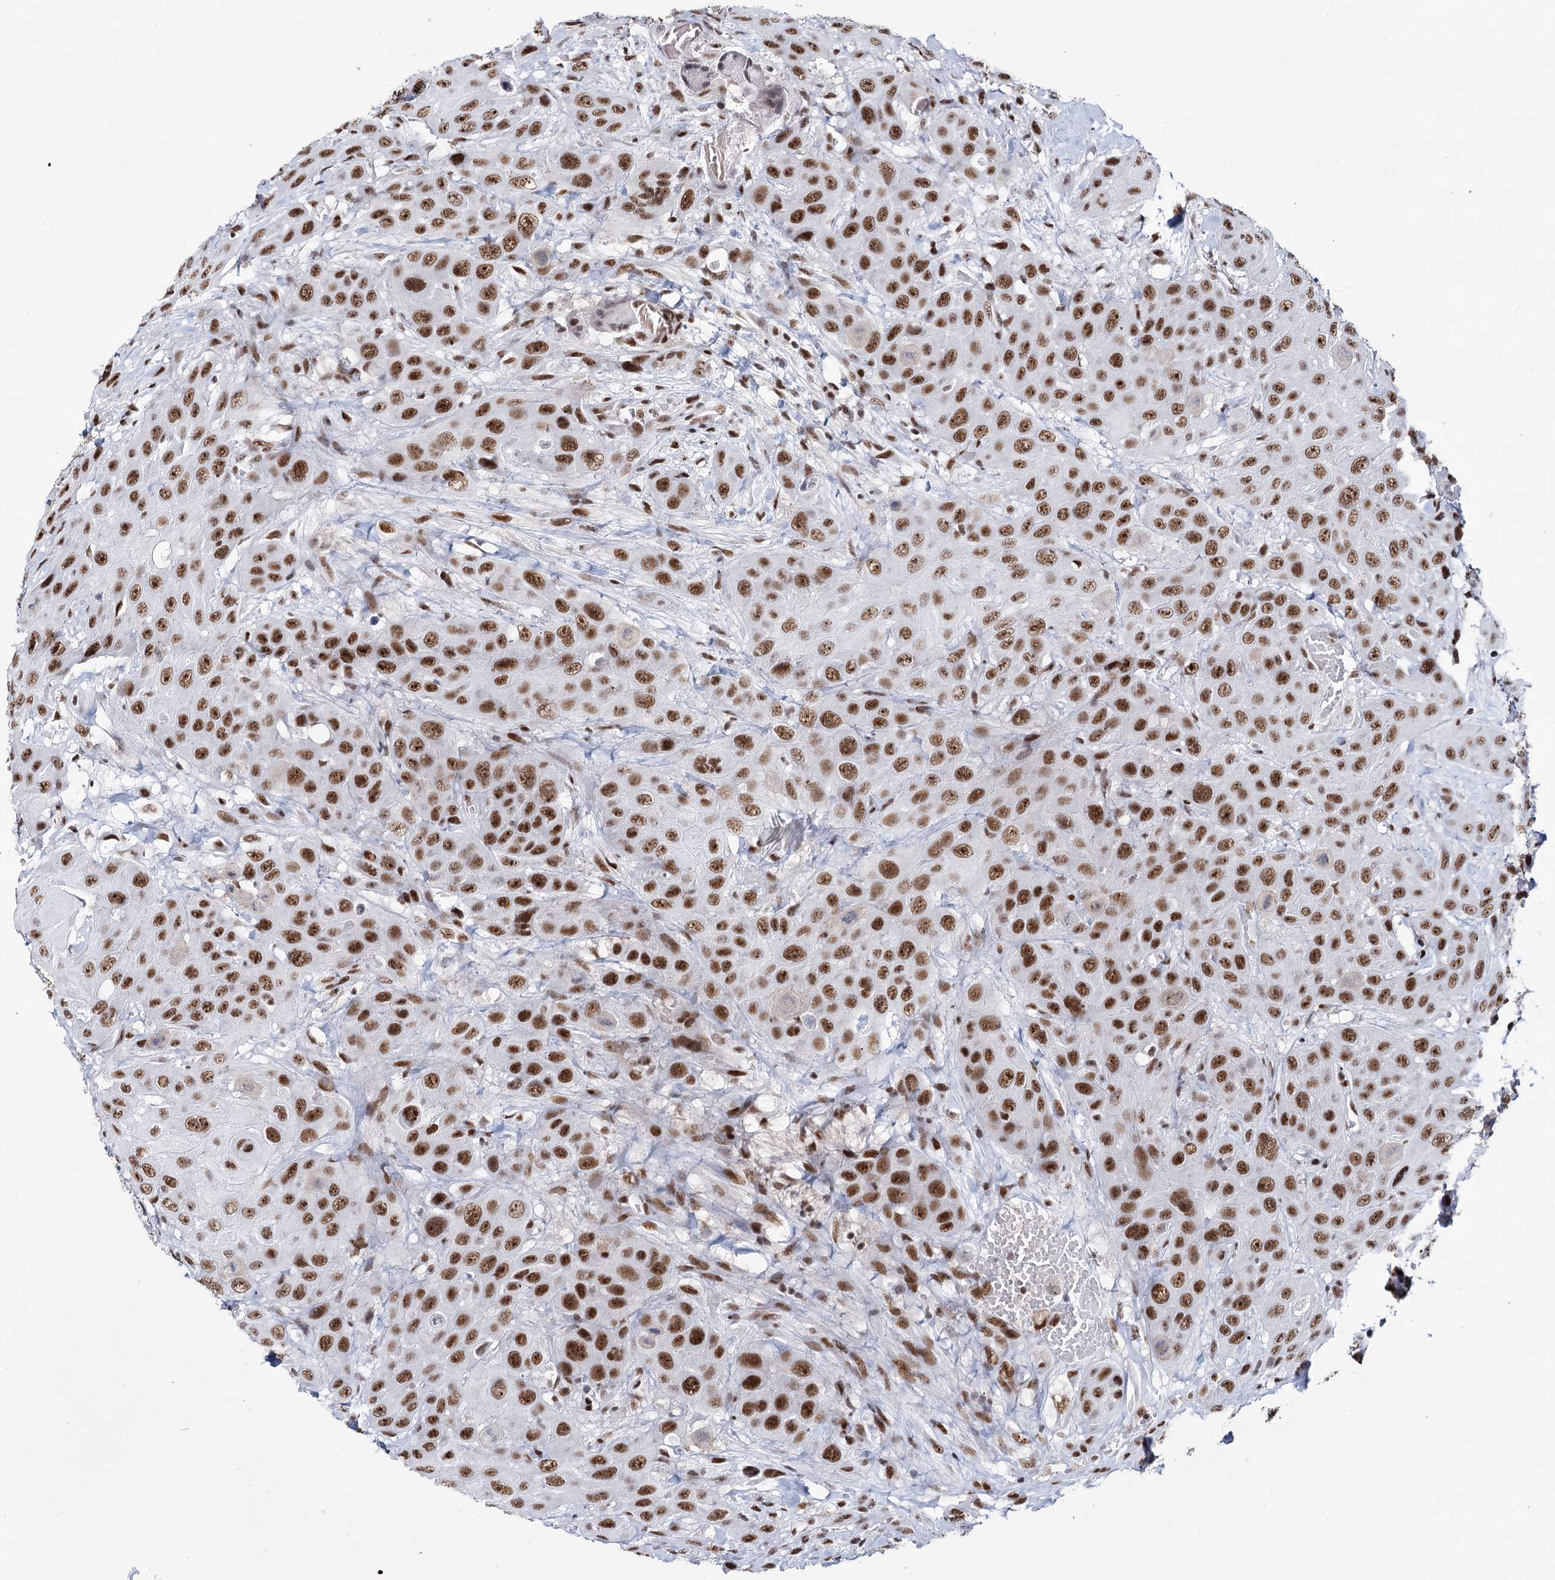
{"staining": {"intensity": "strong", "quantity": ">75%", "location": "nuclear"}, "tissue": "head and neck cancer", "cell_type": "Tumor cells", "image_type": "cancer", "snomed": [{"axis": "morphology", "description": "Squamous cell carcinoma, NOS"}, {"axis": "topography", "description": "Head-Neck"}], "caption": "Head and neck squamous cell carcinoma stained with DAB immunohistochemistry (IHC) exhibits high levels of strong nuclear expression in approximately >75% of tumor cells.", "gene": "SCAF8", "patient": {"sex": "male", "age": 81}}